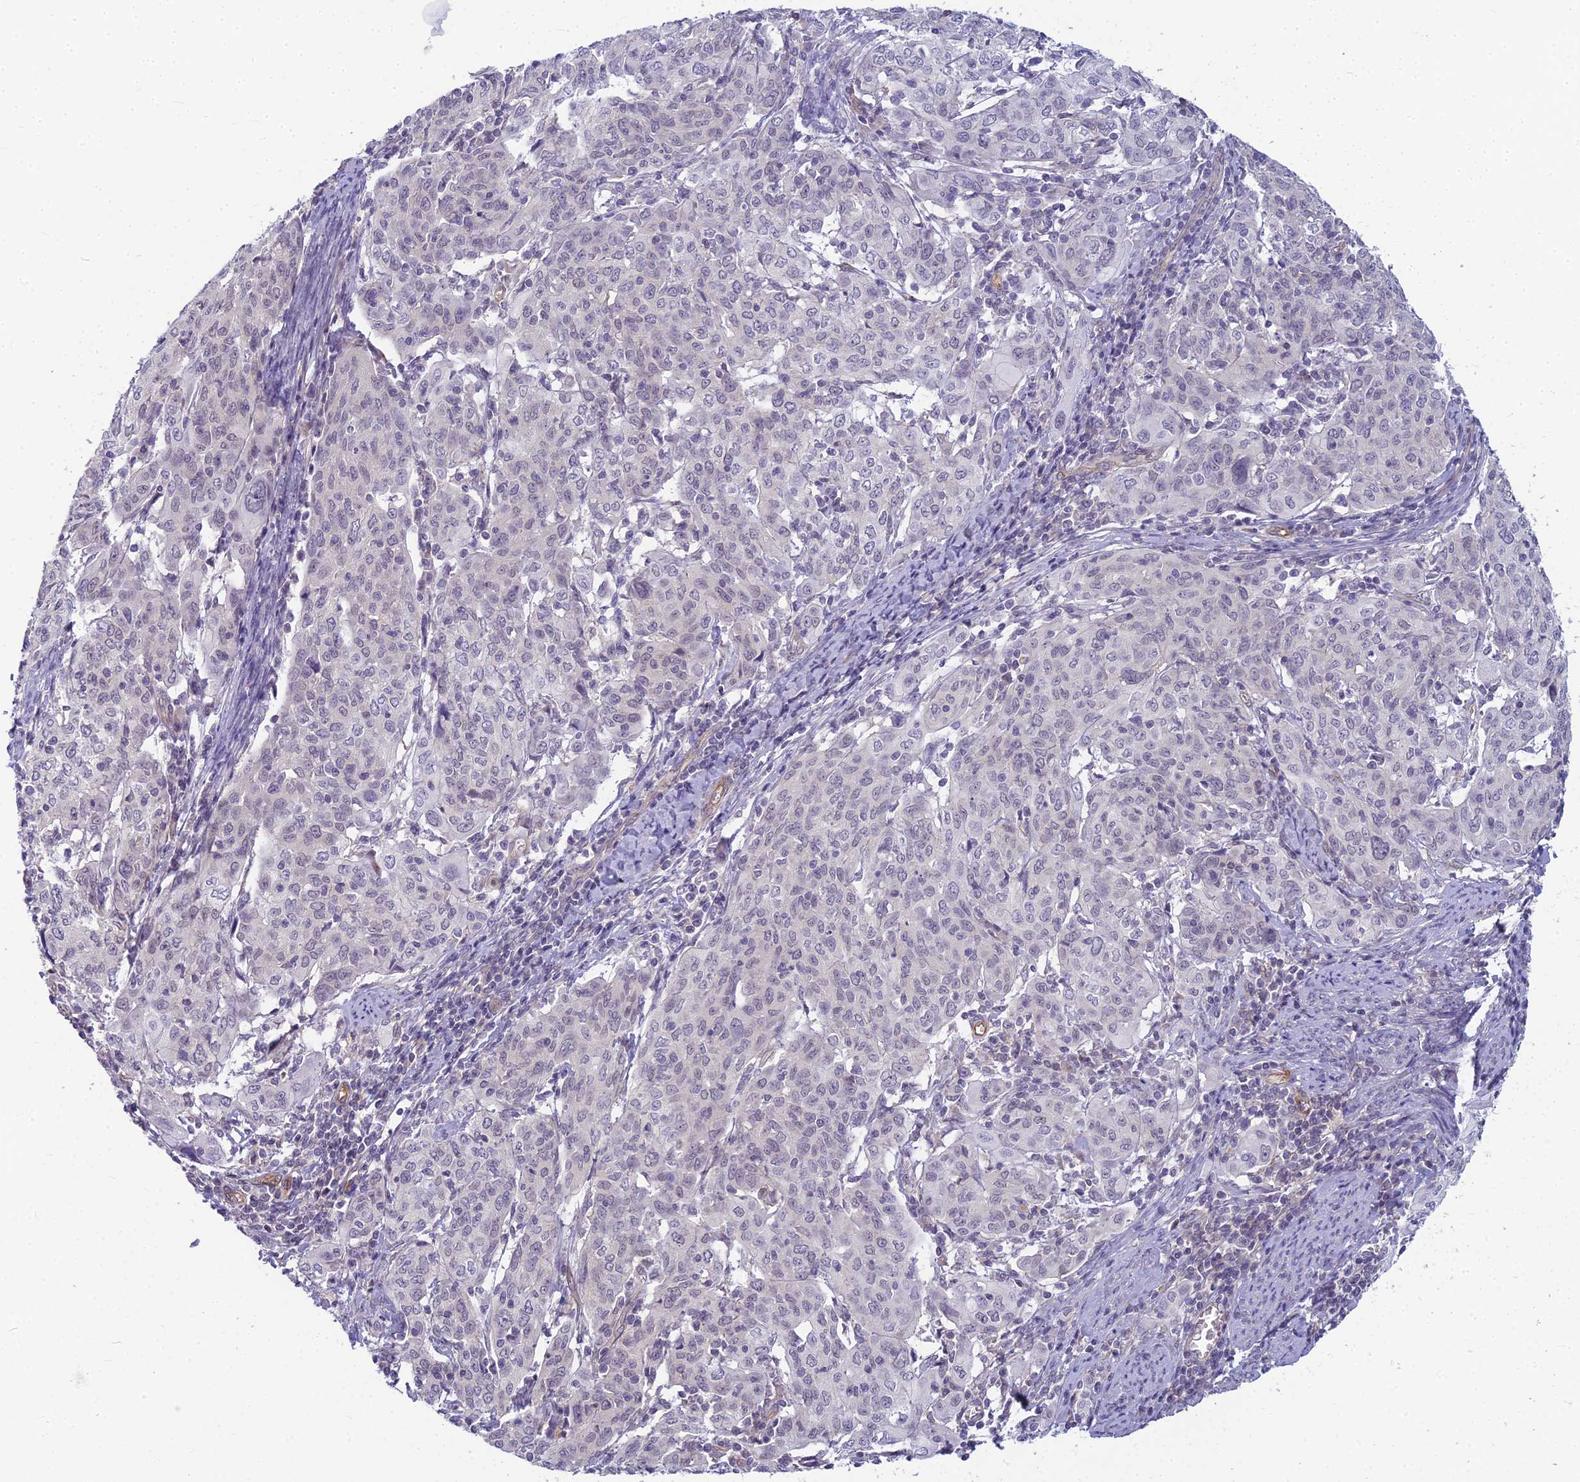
{"staining": {"intensity": "weak", "quantity": "<25%", "location": "nuclear"}, "tissue": "cervical cancer", "cell_type": "Tumor cells", "image_type": "cancer", "snomed": [{"axis": "morphology", "description": "Squamous cell carcinoma, NOS"}, {"axis": "topography", "description": "Cervix"}], "caption": "The image exhibits no staining of tumor cells in squamous cell carcinoma (cervical). (Brightfield microscopy of DAB (3,3'-diaminobenzidine) immunohistochemistry (IHC) at high magnification).", "gene": "RGL3", "patient": {"sex": "female", "age": 67}}